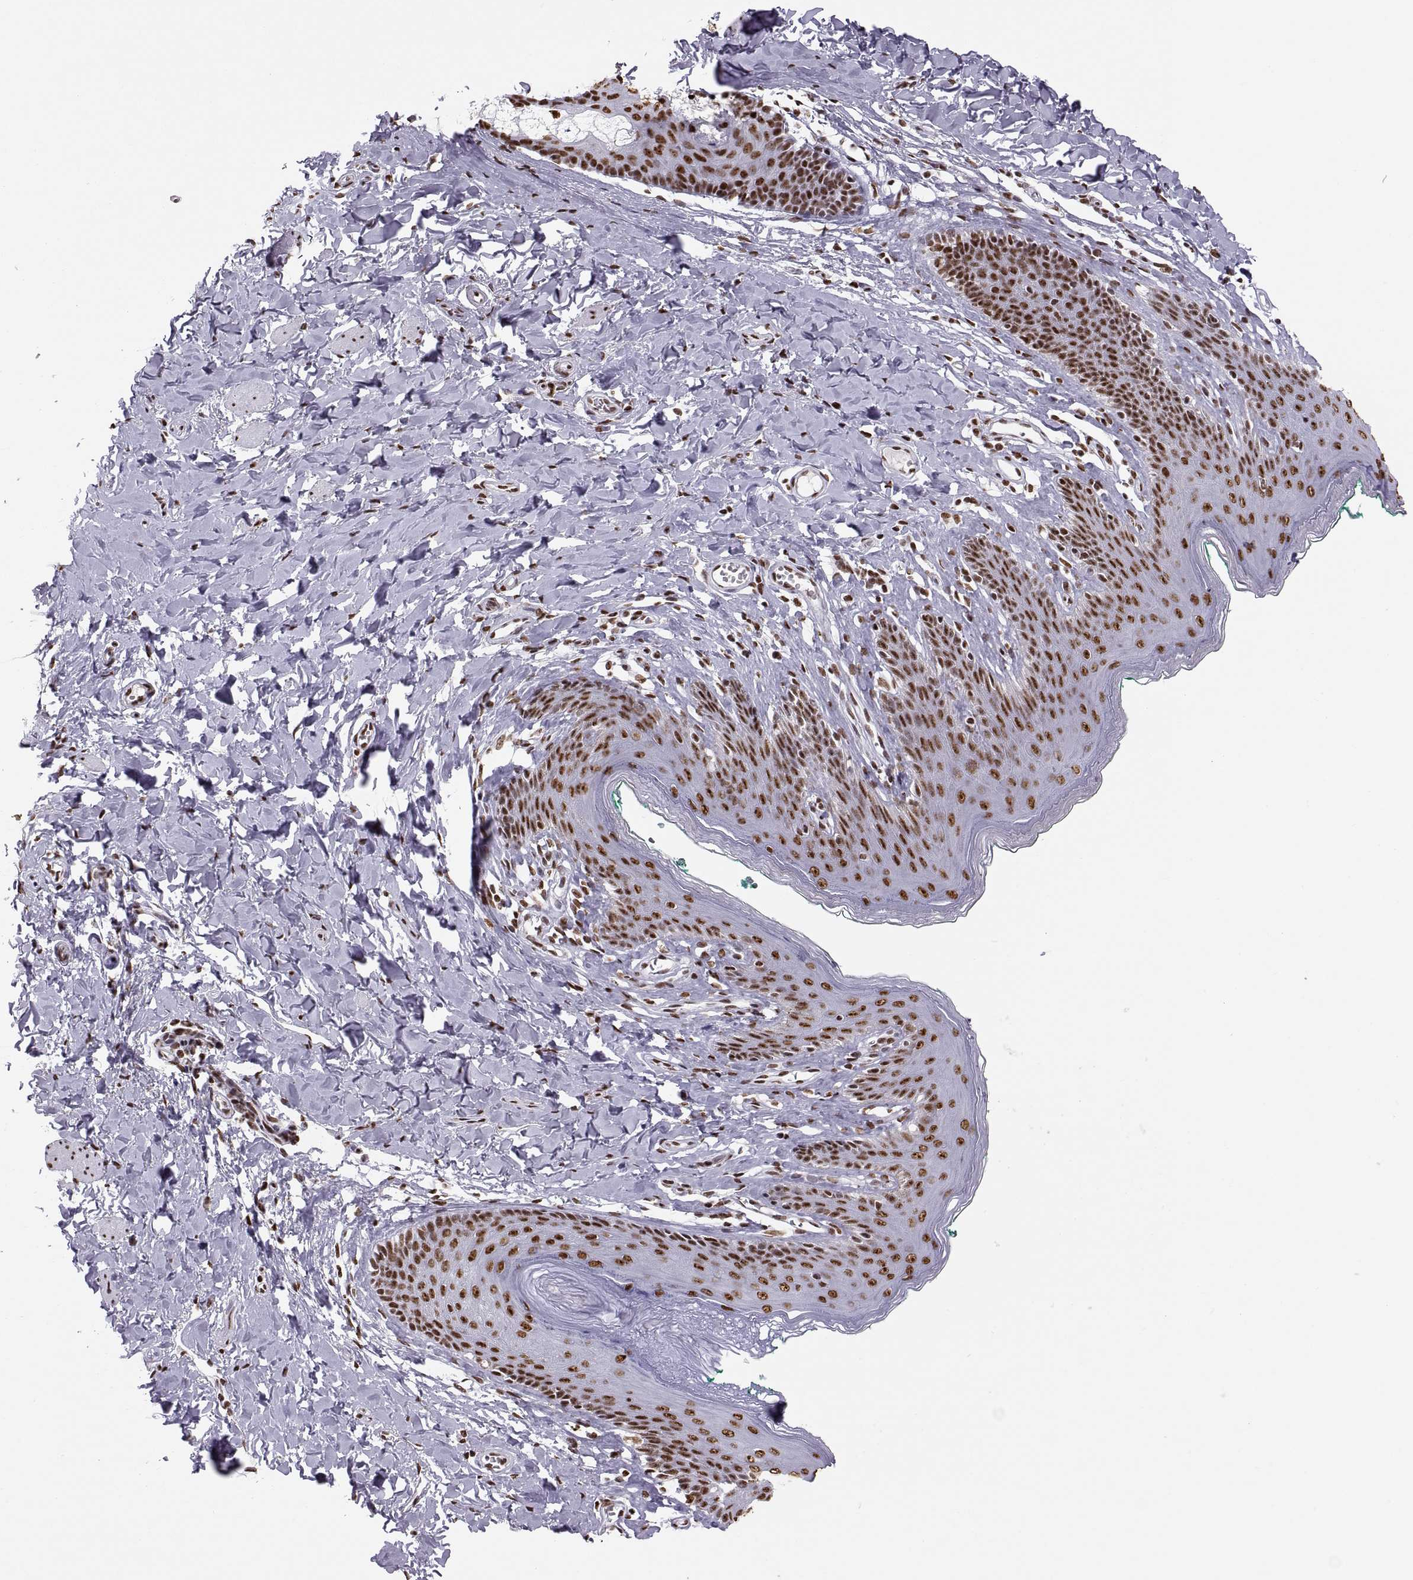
{"staining": {"intensity": "strong", "quantity": "25%-75%", "location": "nuclear"}, "tissue": "skin", "cell_type": "Epidermal cells", "image_type": "normal", "snomed": [{"axis": "morphology", "description": "Normal tissue, NOS"}, {"axis": "topography", "description": "Vulva"}], "caption": "DAB immunohistochemical staining of unremarkable skin exhibits strong nuclear protein staining in about 25%-75% of epidermal cells. The protein is stained brown, and the nuclei are stained in blue (DAB IHC with brightfield microscopy, high magnification).", "gene": "SNAI1", "patient": {"sex": "female", "age": 66}}